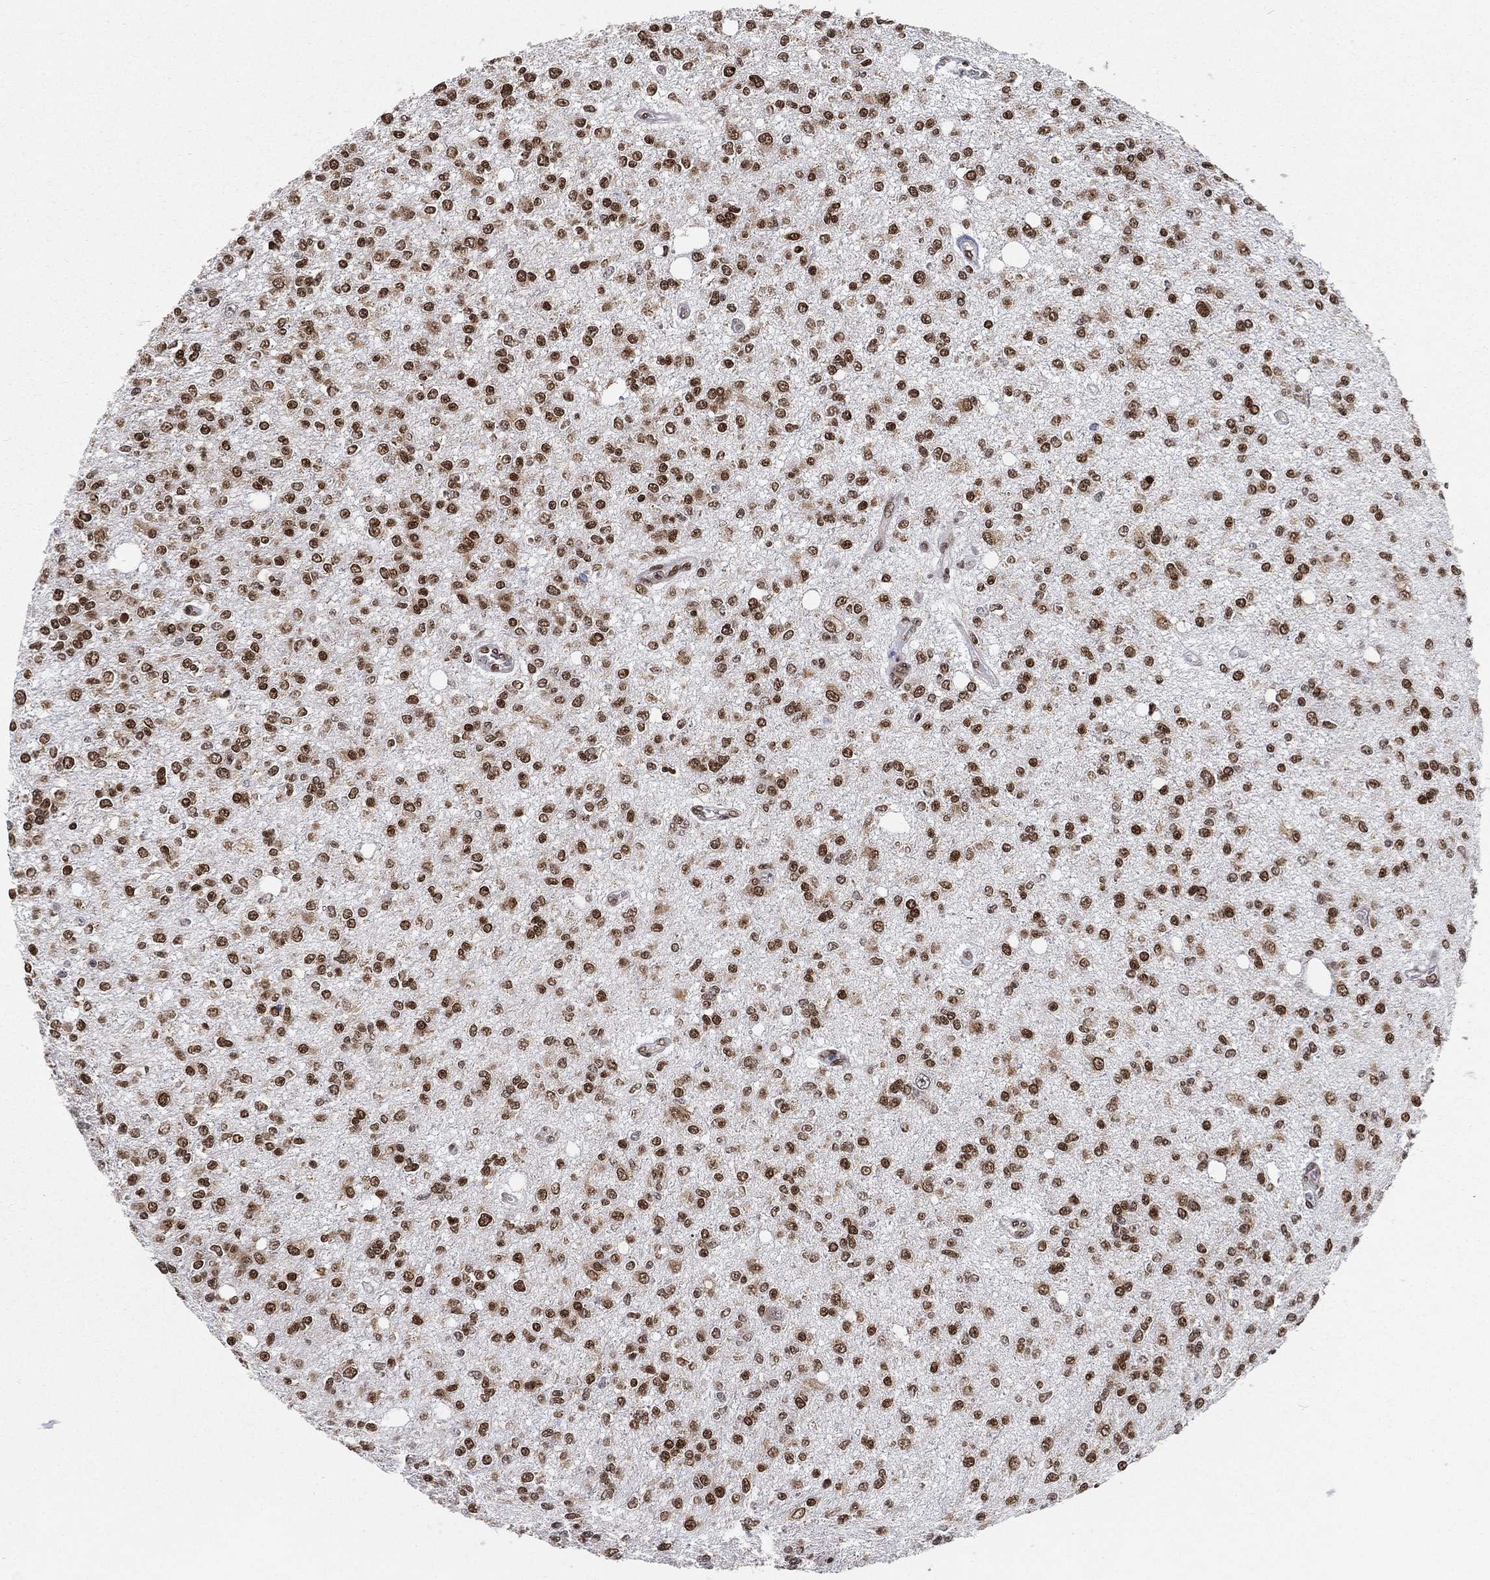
{"staining": {"intensity": "strong", "quantity": ">75%", "location": "nuclear"}, "tissue": "glioma", "cell_type": "Tumor cells", "image_type": "cancer", "snomed": [{"axis": "morphology", "description": "Glioma, malignant, Low grade"}, {"axis": "topography", "description": "Brain"}], "caption": "Malignant glioma (low-grade) stained for a protein reveals strong nuclear positivity in tumor cells.", "gene": "FUBP3", "patient": {"sex": "male", "age": 67}}